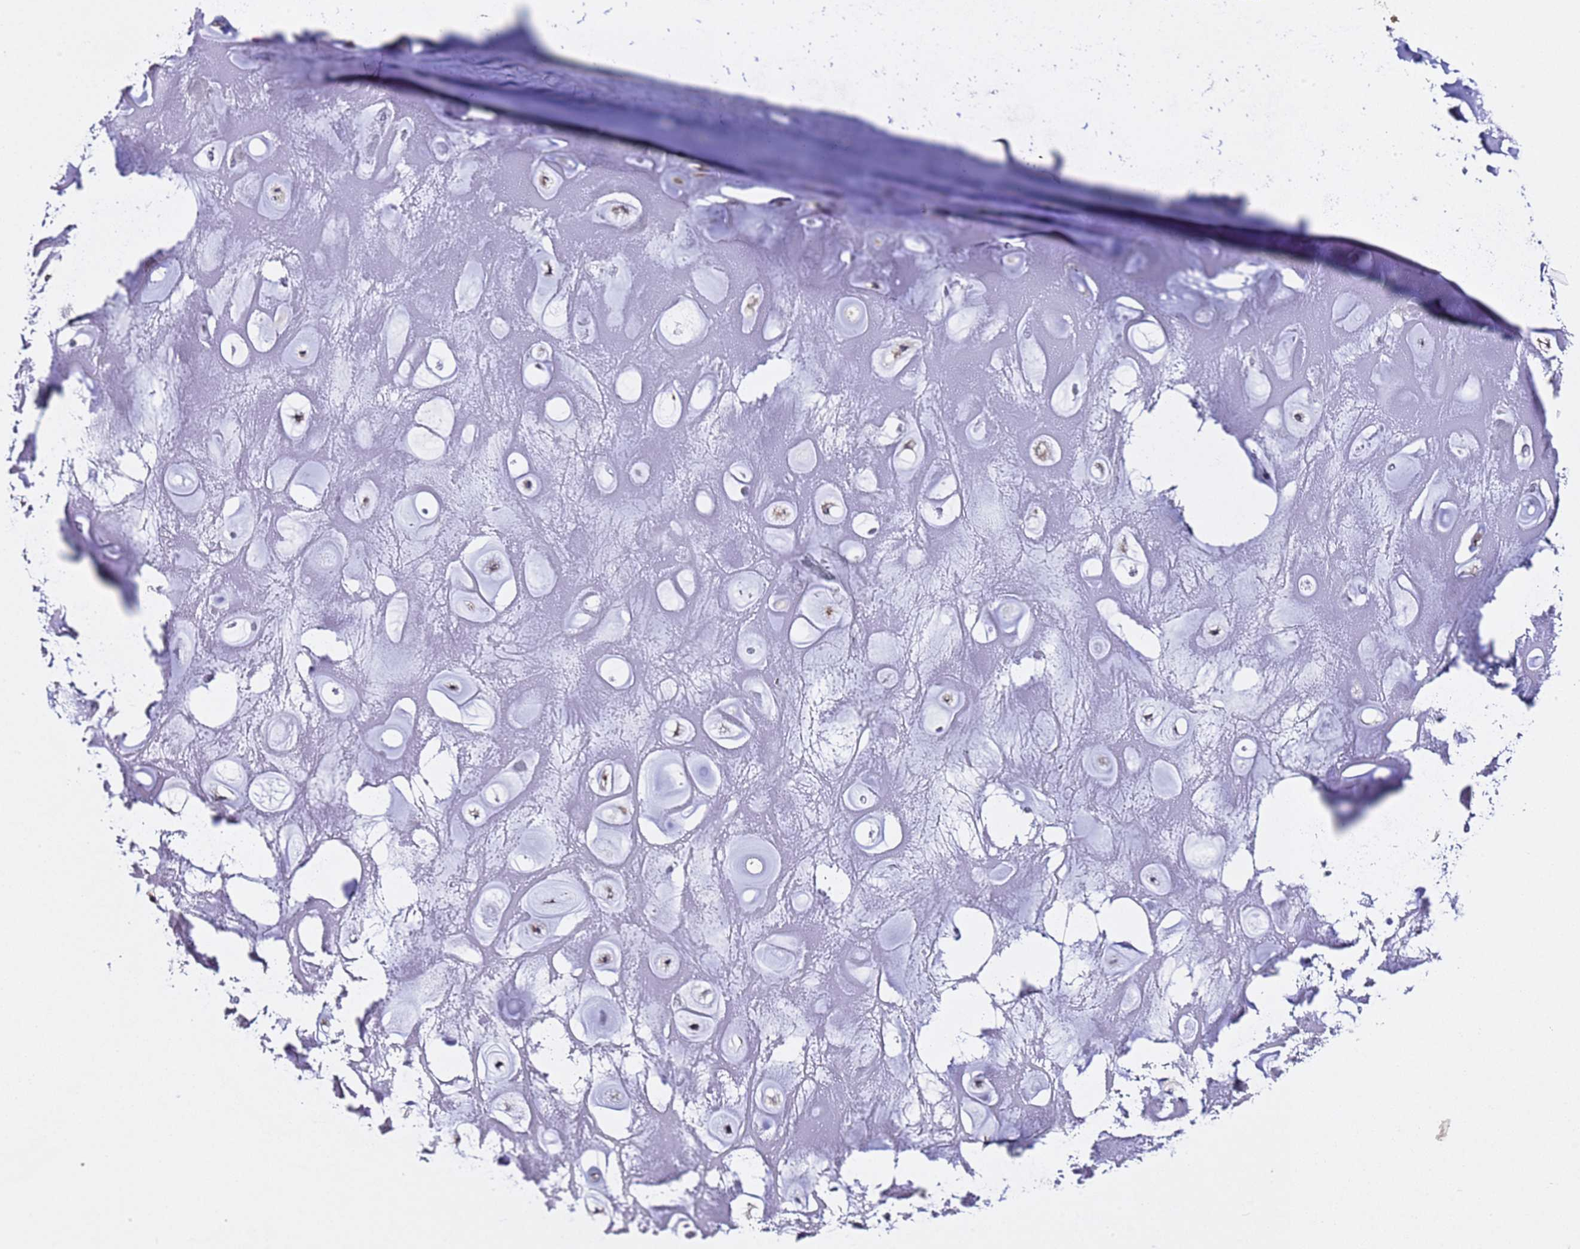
{"staining": {"intensity": "weak", "quantity": "<25%", "location": "cytoplasmic/membranous"}, "tissue": "adipose tissue", "cell_type": "Adipocytes", "image_type": "normal", "snomed": [{"axis": "morphology", "description": "Normal tissue, NOS"}, {"axis": "topography", "description": "Cartilage tissue"}], "caption": "High magnification brightfield microscopy of unremarkable adipose tissue stained with DAB (3,3'-diaminobenzidine) (brown) and counterstained with hematoxylin (blue): adipocytes show no significant positivity.", "gene": "ALG3", "patient": {"sex": "male", "age": 81}}